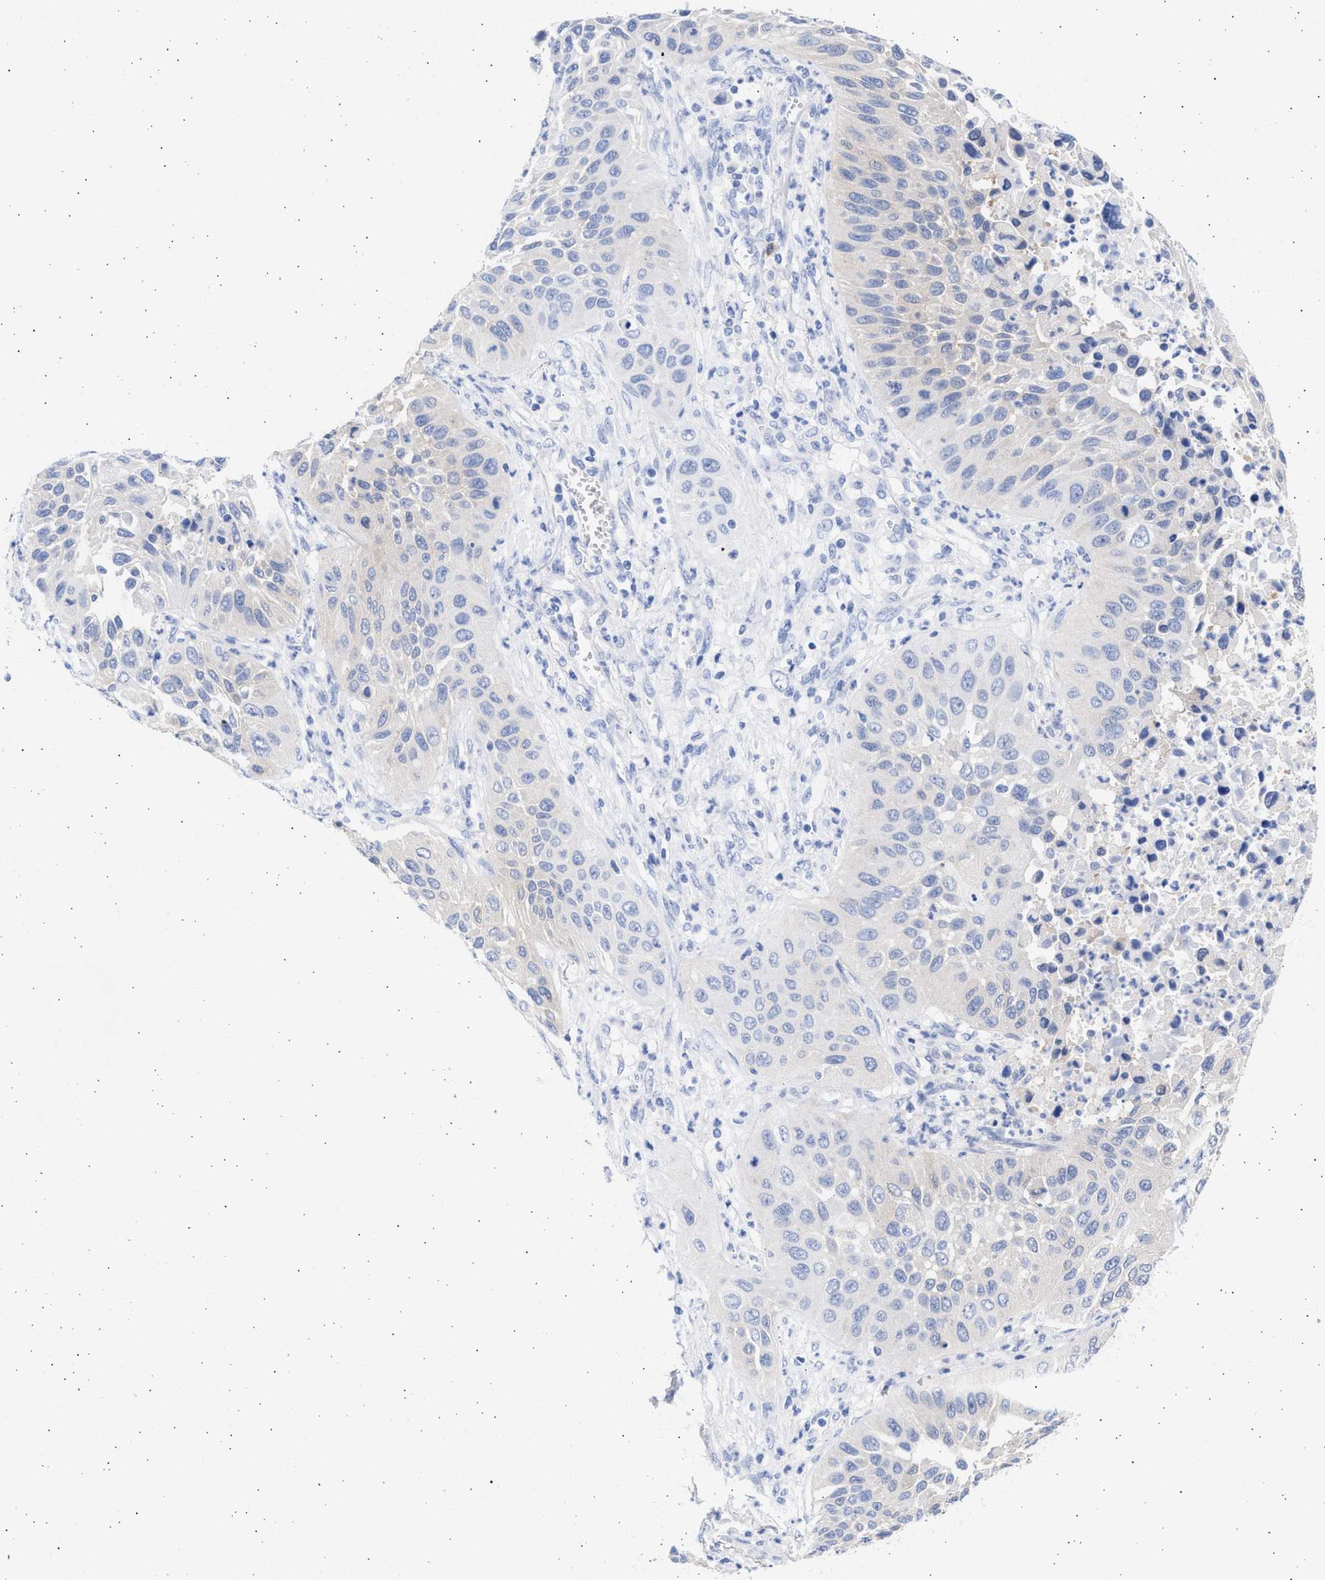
{"staining": {"intensity": "negative", "quantity": "none", "location": "none"}, "tissue": "lung cancer", "cell_type": "Tumor cells", "image_type": "cancer", "snomed": [{"axis": "morphology", "description": "Squamous cell carcinoma, NOS"}, {"axis": "topography", "description": "Lung"}], "caption": "The immunohistochemistry histopathology image has no significant expression in tumor cells of lung squamous cell carcinoma tissue. (DAB immunohistochemistry (IHC), high magnification).", "gene": "ALDOC", "patient": {"sex": "female", "age": 76}}